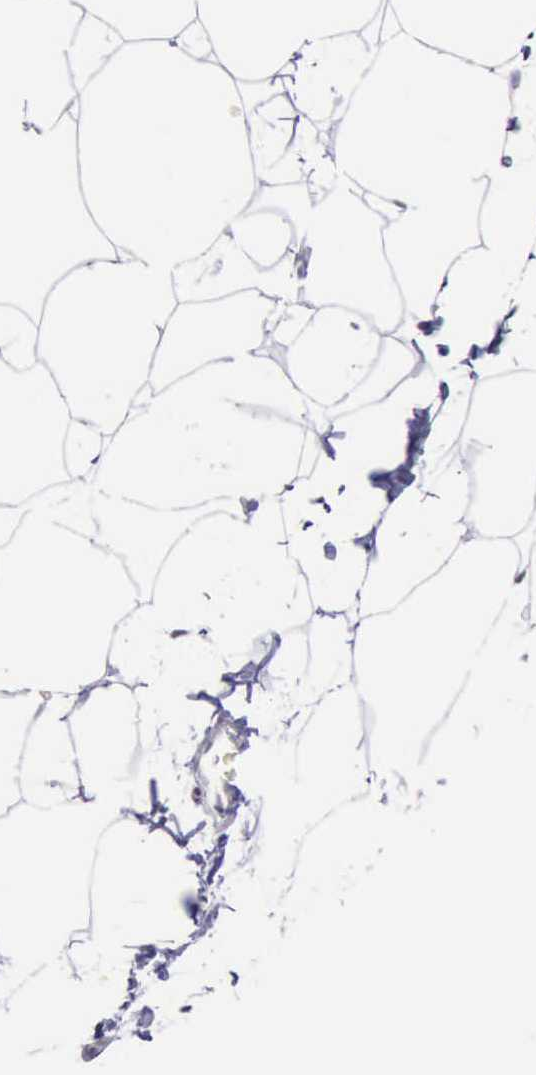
{"staining": {"intensity": "negative", "quantity": "none", "location": "none"}, "tissue": "adipose tissue", "cell_type": "Adipocytes", "image_type": "normal", "snomed": [{"axis": "morphology", "description": "Normal tissue, NOS"}, {"axis": "morphology", "description": "Duct carcinoma"}, {"axis": "topography", "description": "Breast"}, {"axis": "topography", "description": "Adipose tissue"}], "caption": "This is a micrograph of immunohistochemistry (IHC) staining of unremarkable adipose tissue, which shows no positivity in adipocytes. Brightfield microscopy of immunohistochemistry (IHC) stained with DAB (brown) and hematoxylin (blue), captured at high magnification.", "gene": "EP300", "patient": {"sex": "female", "age": 37}}